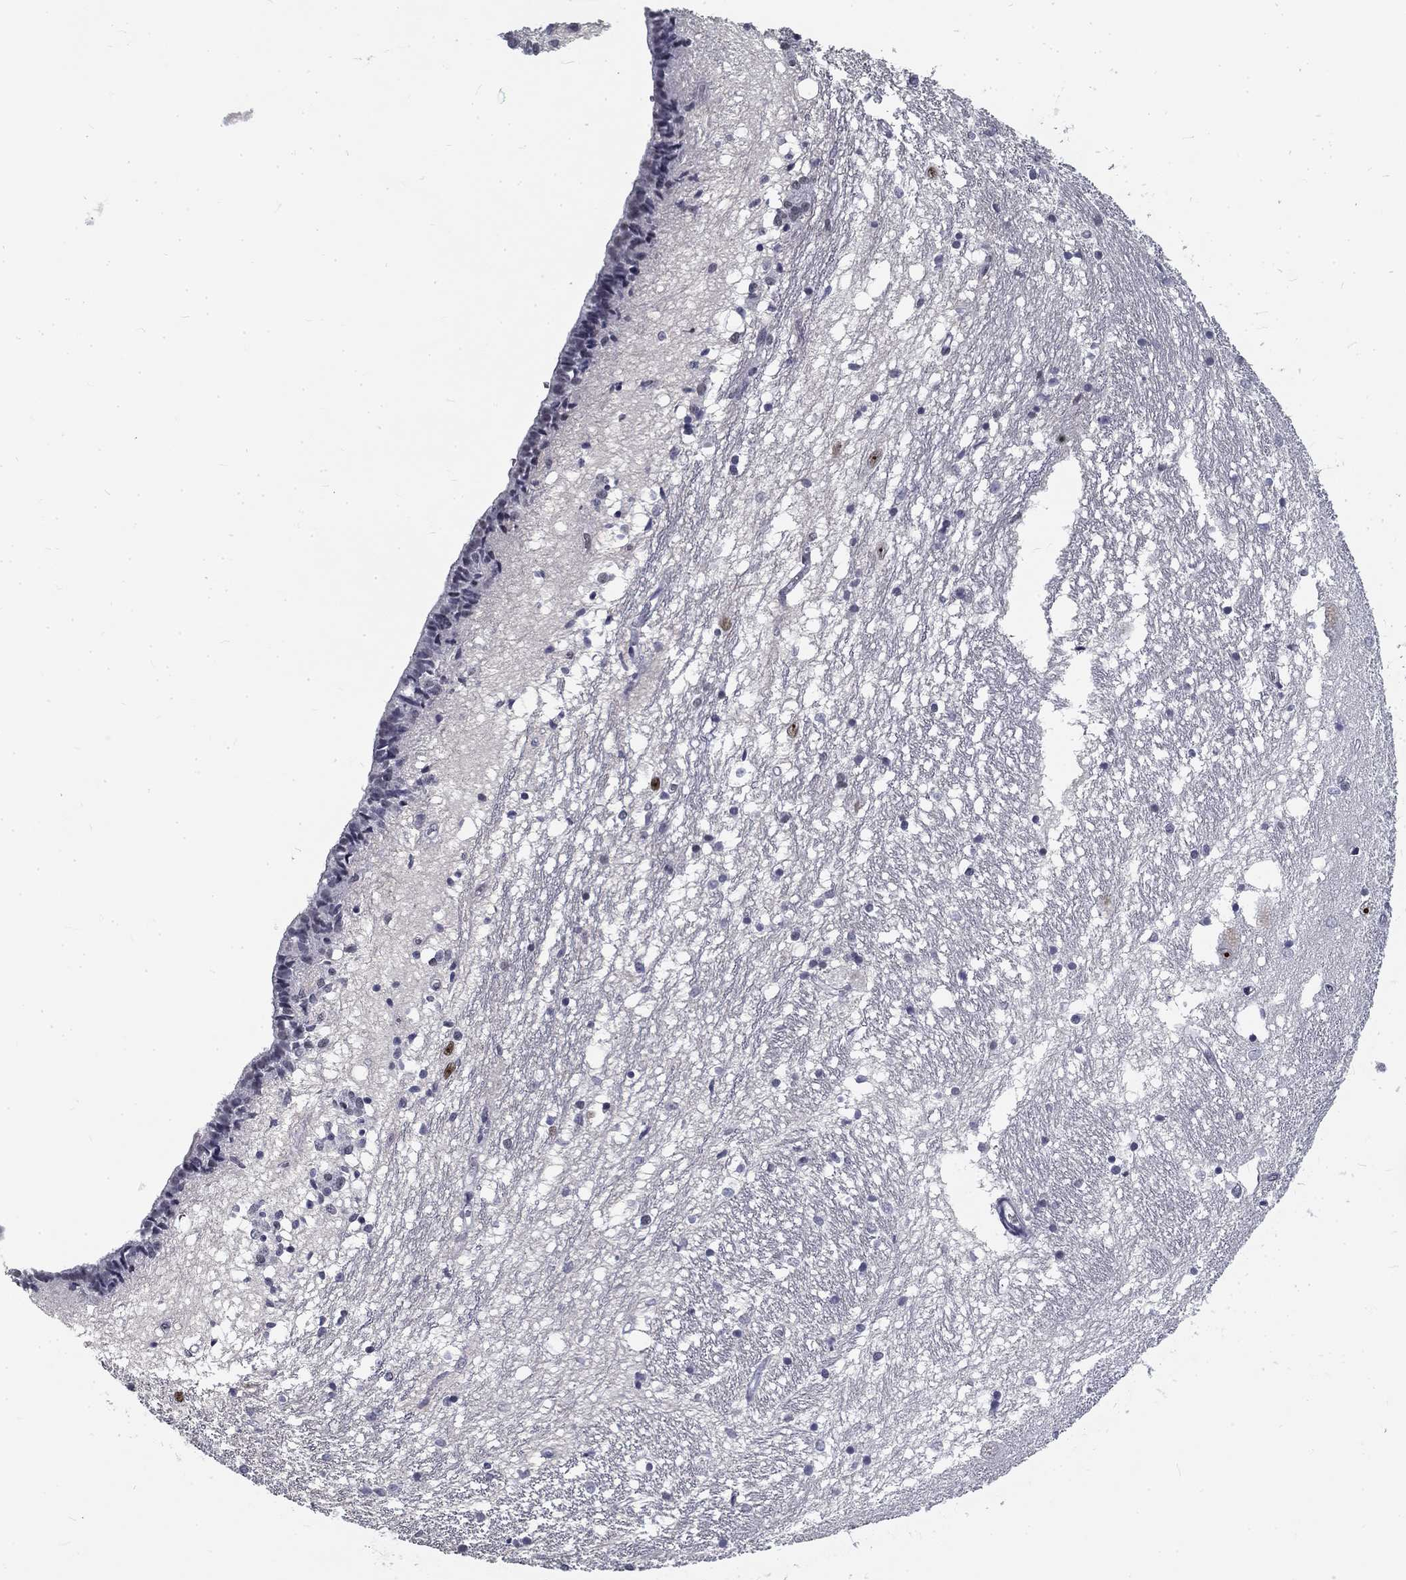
{"staining": {"intensity": "moderate", "quantity": "<25%", "location": "nuclear"}, "tissue": "caudate", "cell_type": "Glial cells", "image_type": "normal", "snomed": [{"axis": "morphology", "description": "Normal tissue, NOS"}, {"axis": "topography", "description": "Lateral ventricle wall"}], "caption": "Immunohistochemistry (DAB (3,3'-diaminobenzidine)) staining of normal caudate exhibits moderate nuclear protein expression in about <25% of glial cells.", "gene": "SNORC", "patient": {"sex": "female", "age": 71}}